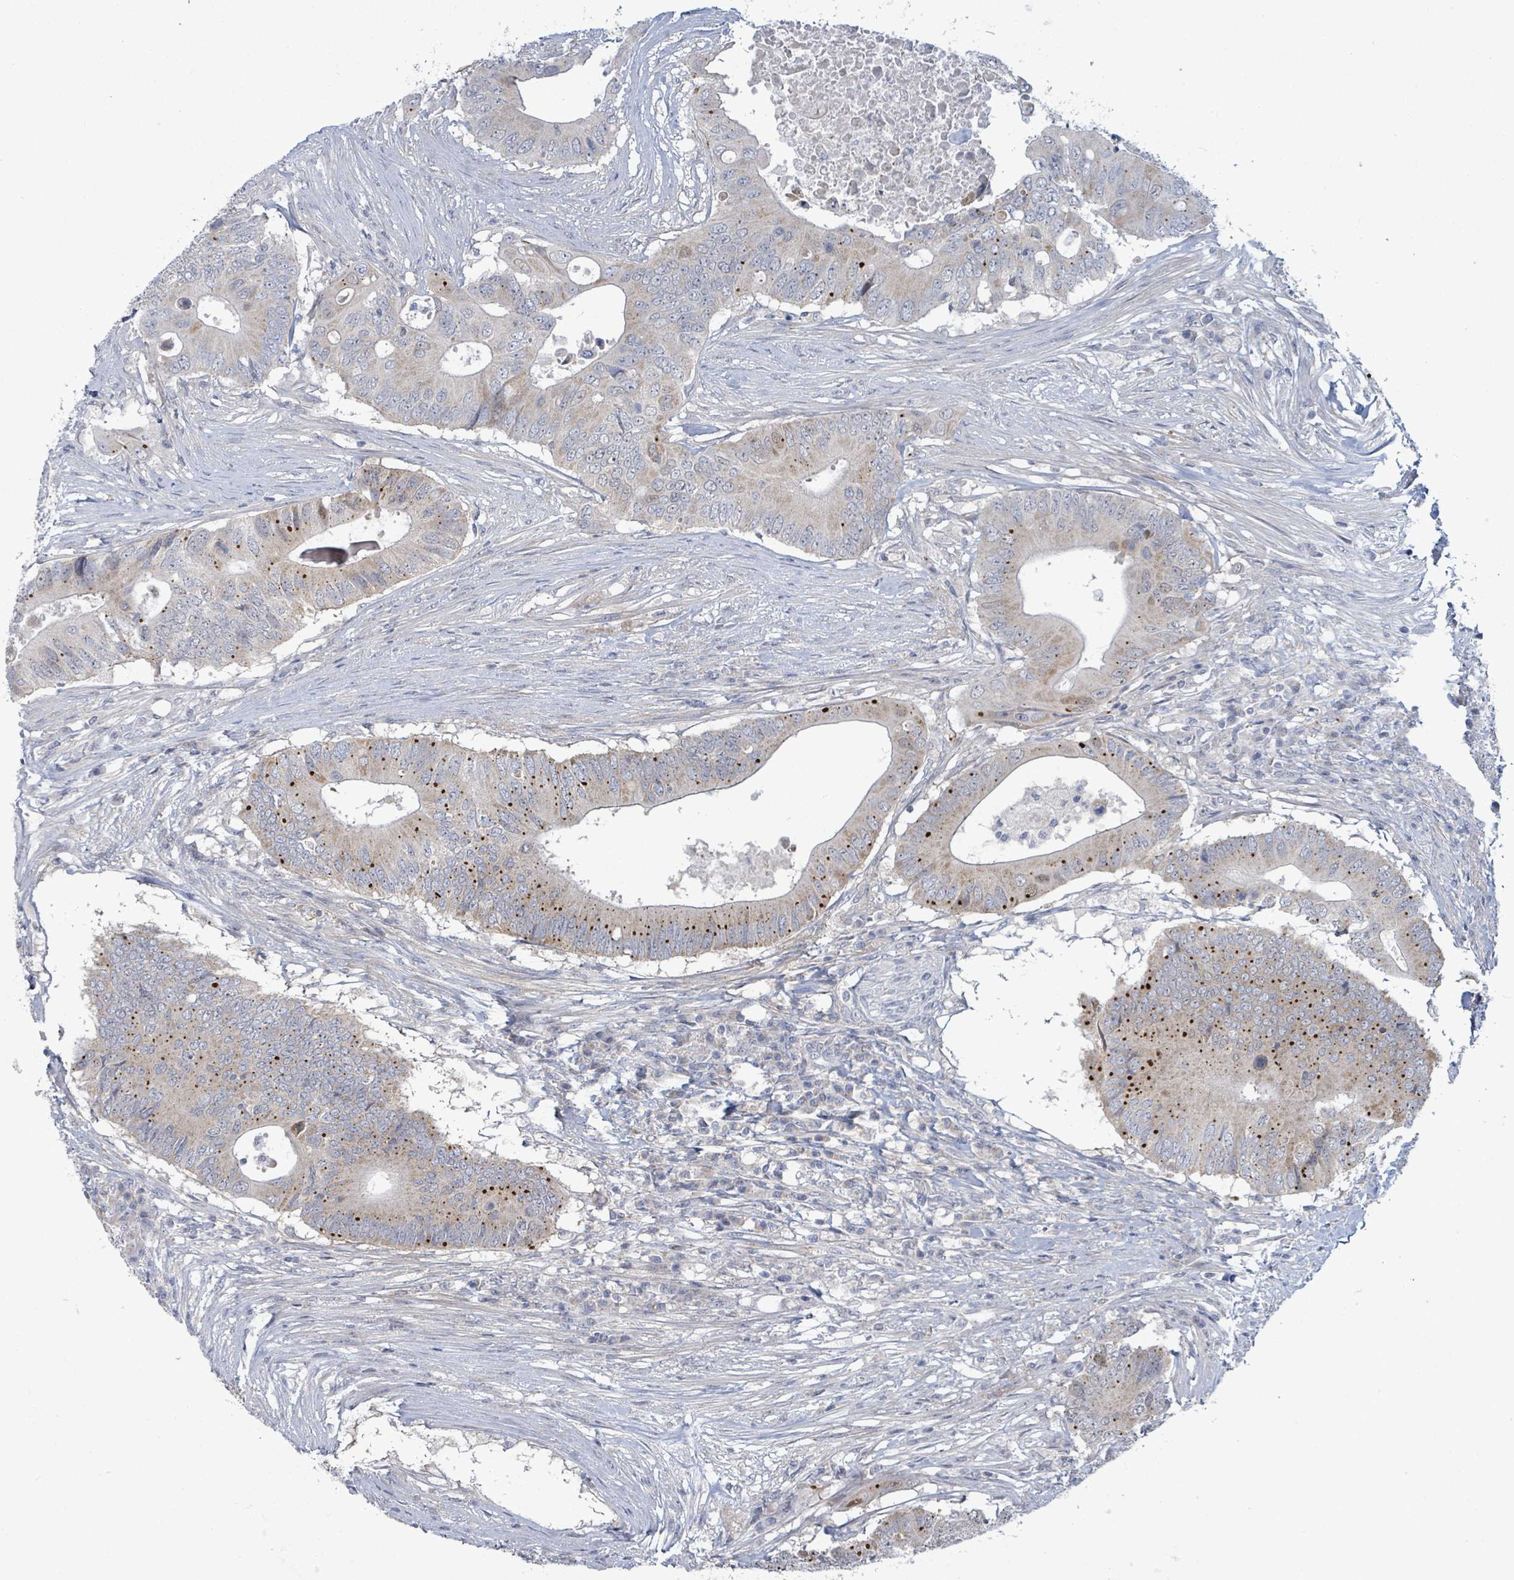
{"staining": {"intensity": "strong", "quantity": "<25%", "location": "cytoplasmic/membranous"}, "tissue": "colorectal cancer", "cell_type": "Tumor cells", "image_type": "cancer", "snomed": [{"axis": "morphology", "description": "Adenocarcinoma, NOS"}, {"axis": "topography", "description": "Colon"}], "caption": "Immunohistochemical staining of human adenocarcinoma (colorectal) displays strong cytoplasmic/membranous protein positivity in about <25% of tumor cells. (DAB = brown stain, brightfield microscopy at high magnification).", "gene": "ZFPM1", "patient": {"sex": "male", "age": 71}}